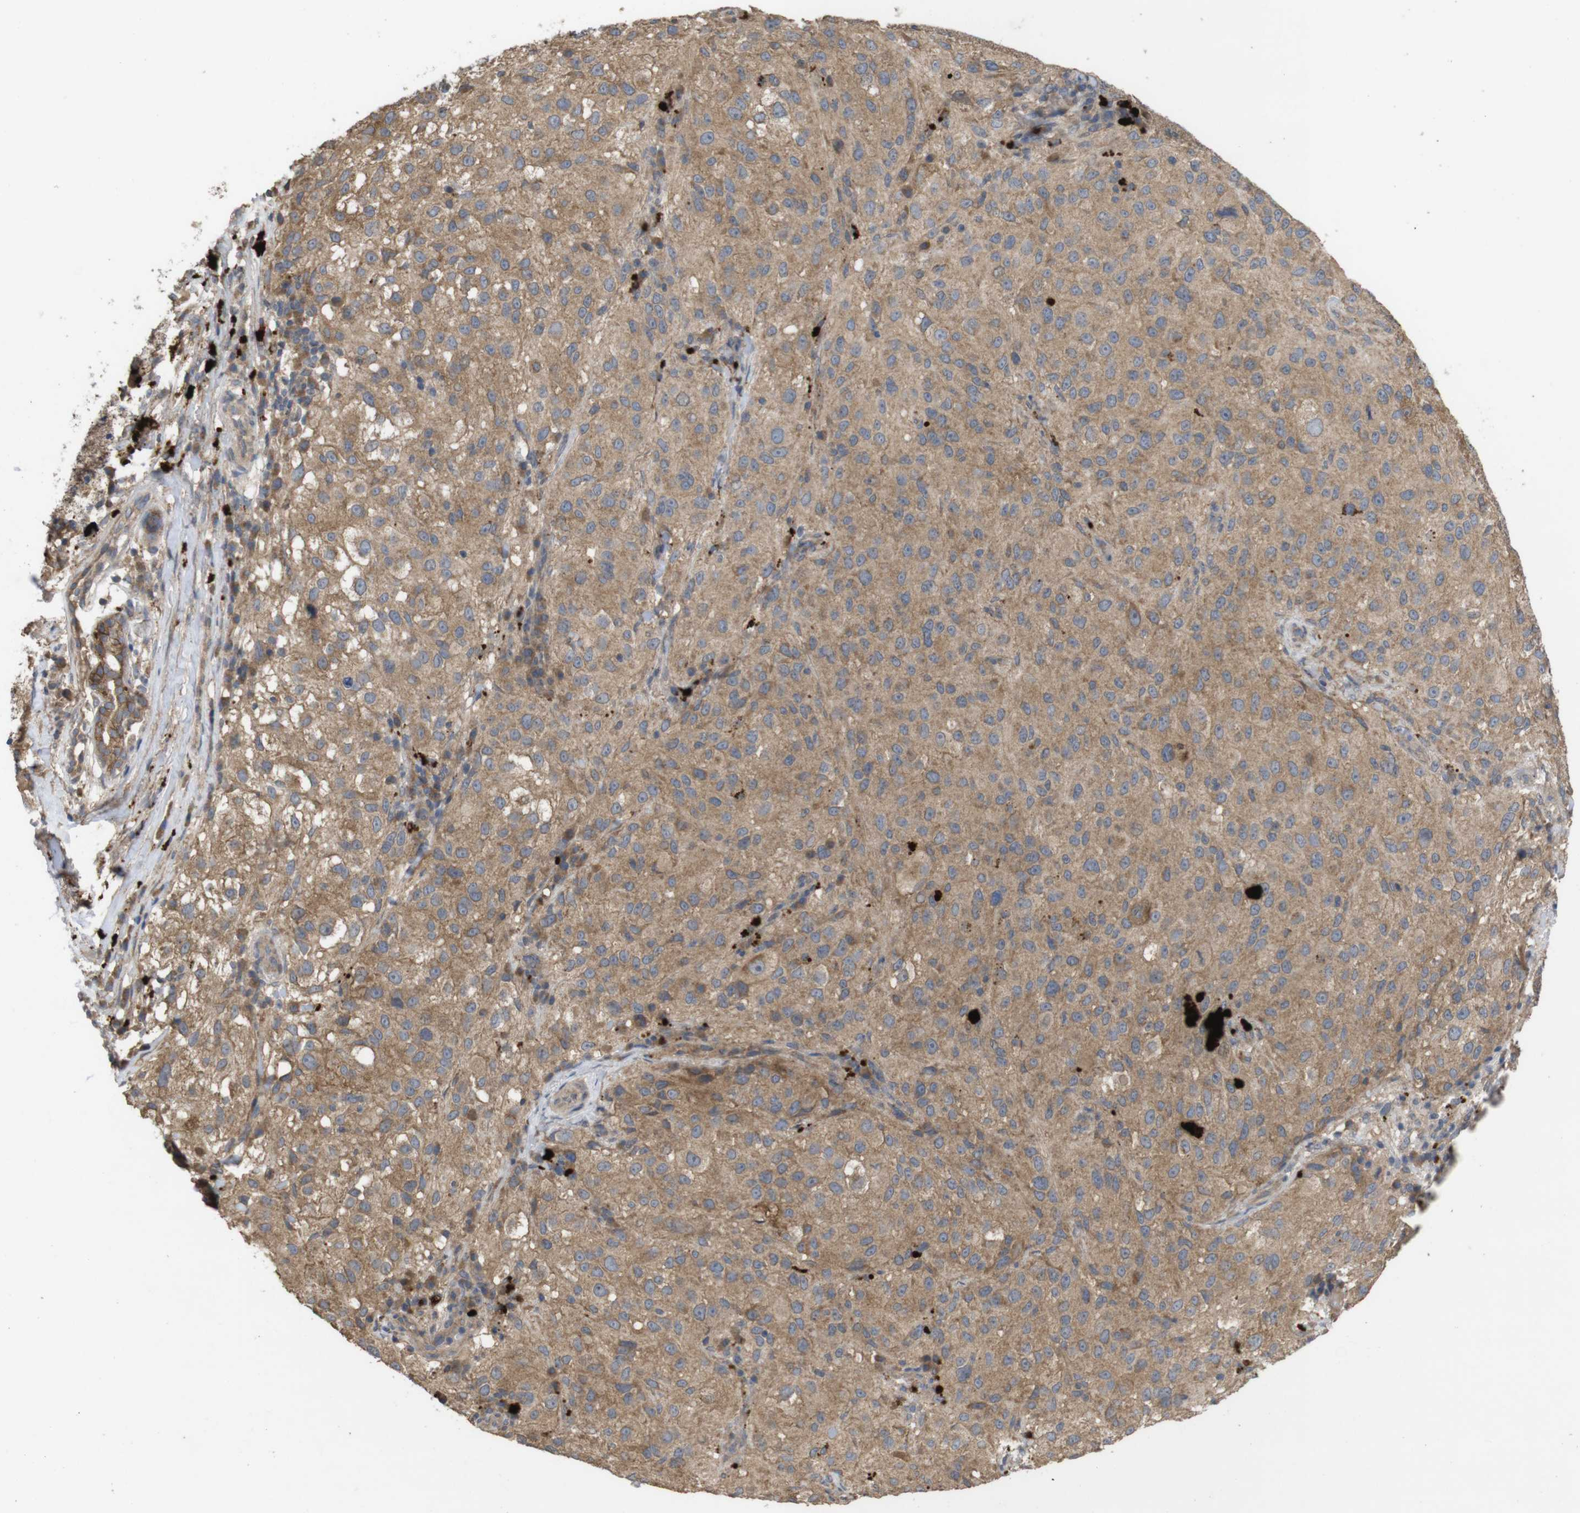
{"staining": {"intensity": "moderate", "quantity": ">75%", "location": "cytoplasmic/membranous"}, "tissue": "melanoma", "cell_type": "Tumor cells", "image_type": "cancer", "snomed": [{"axis": "morphology", "description": "Necrosis, NOS"}, {"axis": "morphology", "description": "Malignant melanoma, NOS"}, {"axis": "topography", "description": "Skin"}], "caption": "Melanoma was stained to show a protein in brown. There is medium levels of moderate cytoplasmic/membranous expression in about >75% of tumor cells.", "gene": "KCNS3", "patient": {"sex": "female", "age": 87}}